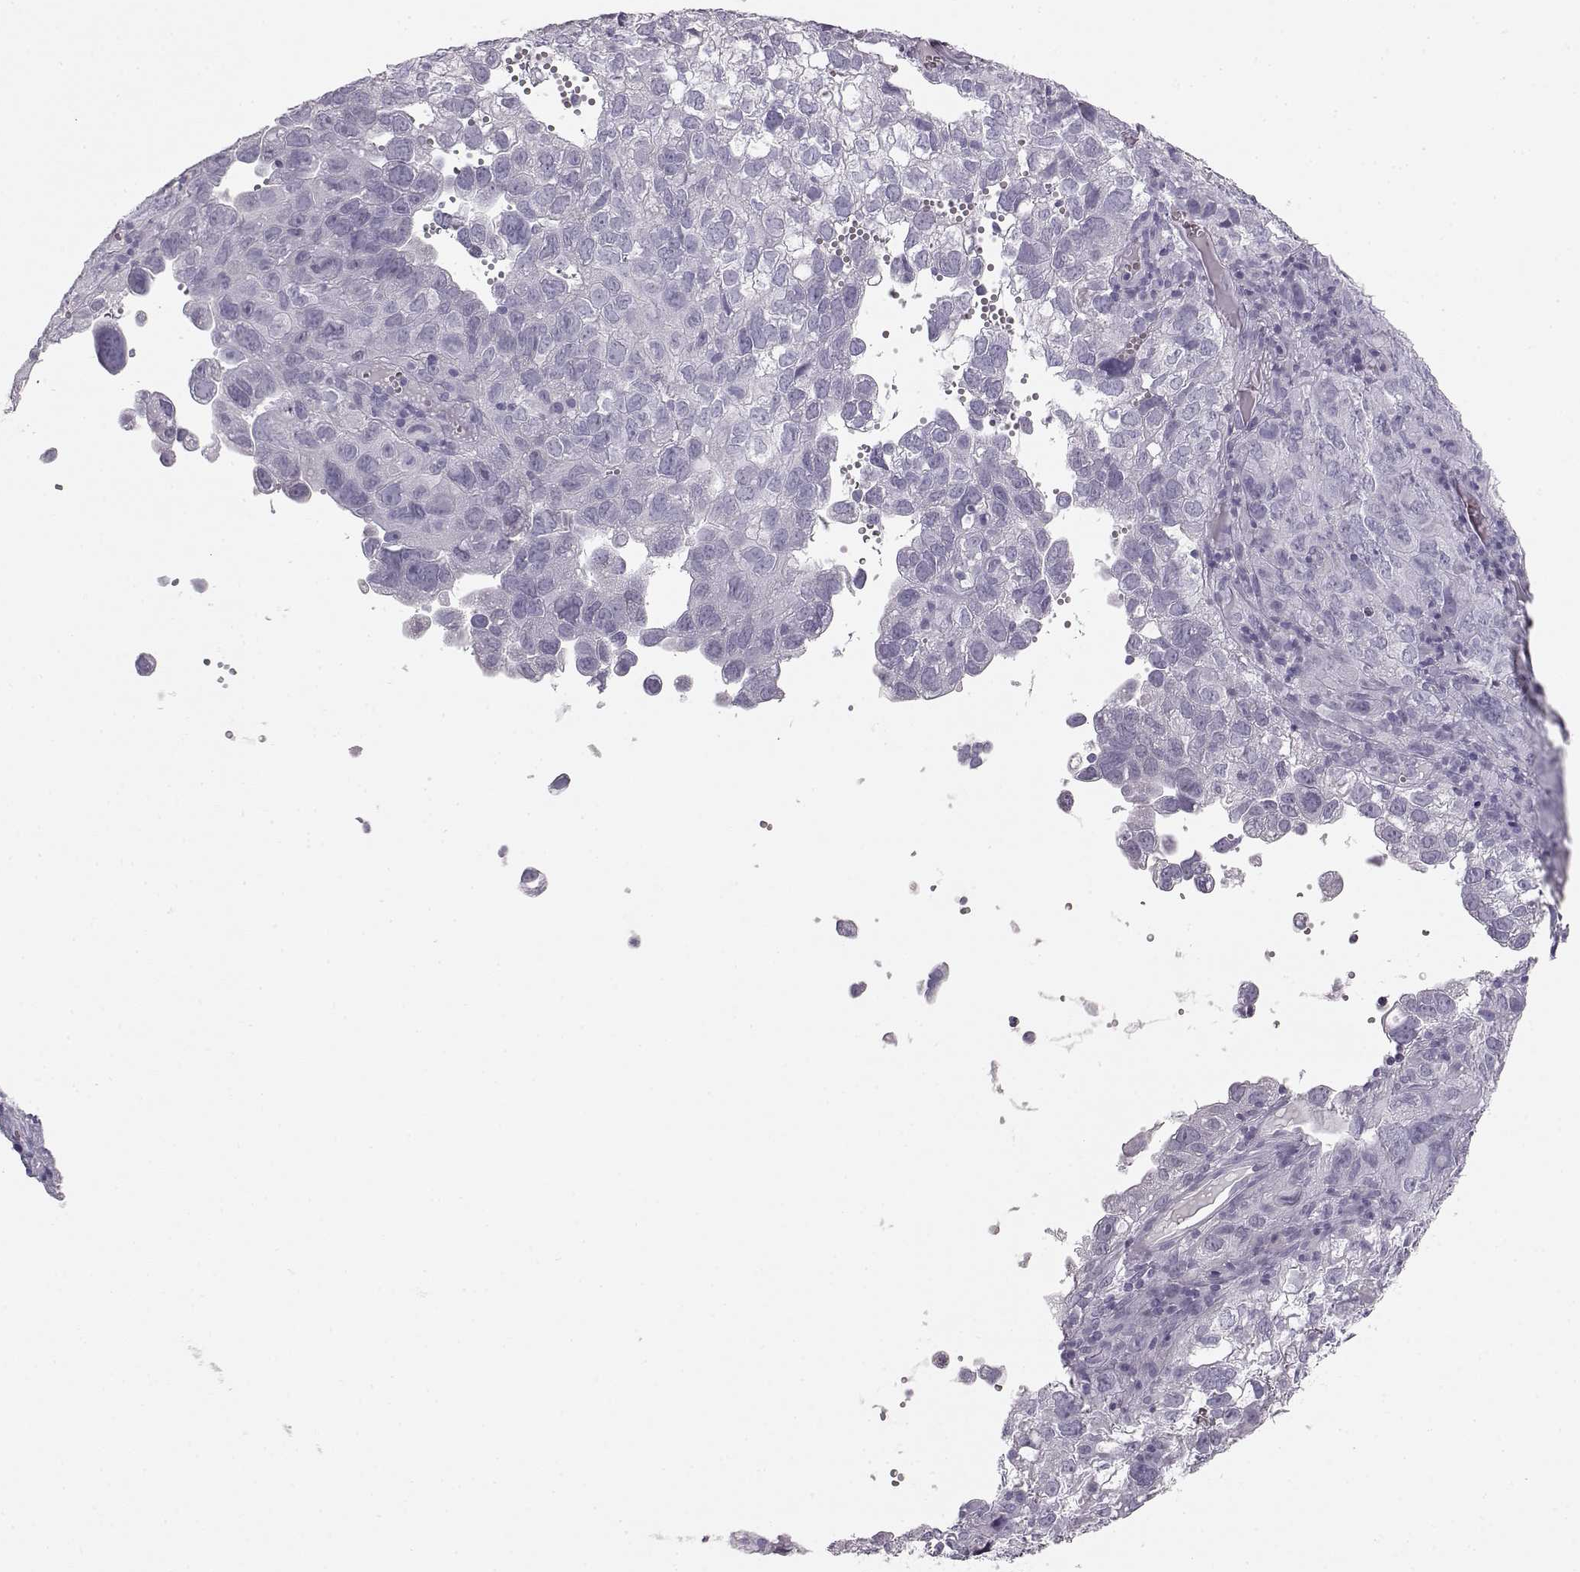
{"staining": {"intensity": "negative", "quantity": "none", "location": "none"}, "tissue": "cervical cancer", "cell_type": "Tumor cells", "image_type": "cancer", "snomed": [{"axis": "morphology", "description": "Squamous cell carcinoma, NOS"}, {"axis": "topography", "description": "Cervix"}], "caption": "Tumor cells are negative for brown protein staining in cervical squamous cell carcinoma. (IHC, brightfield microscopy, high magnification).", "gene": "BFSP2", "patient": {"sex": "female", "age": 55}}